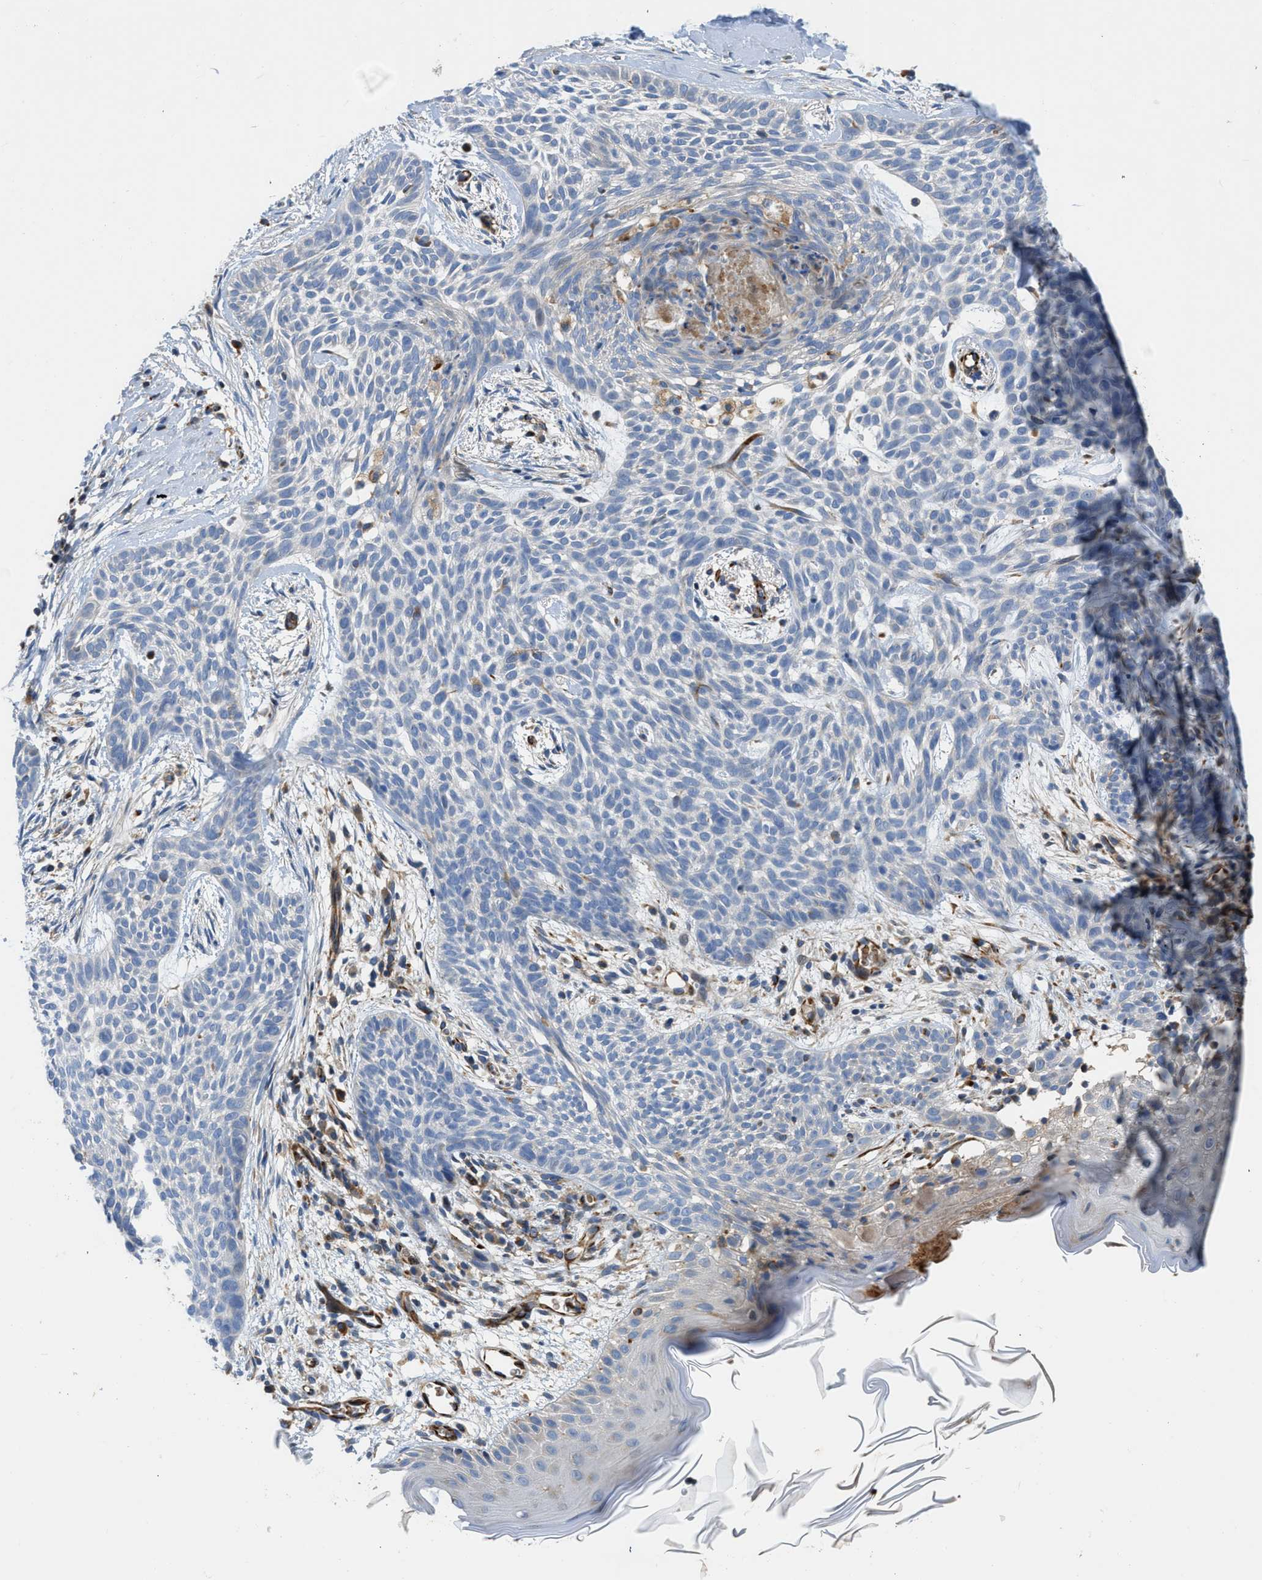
{"staining": {"intensity": "negative", "quantity": "none", "location": "none"}, "tissue": "skin cancer", "cell_type": "Tumor cells", "image_type": "cancer", "snomed": [{"axis": "morphology", "description": "Basal cell carcinoma"}, {"axis": "topography", "description": "Skin"}], "caption": "A micrograph of skin cancer stained for a protein demonstrates no brown staining in tumor cells. (IHC, brightfield microscopy, high magnification).", "gene": "ZNF831", "patient": {"sex": "female", "age": 59}}